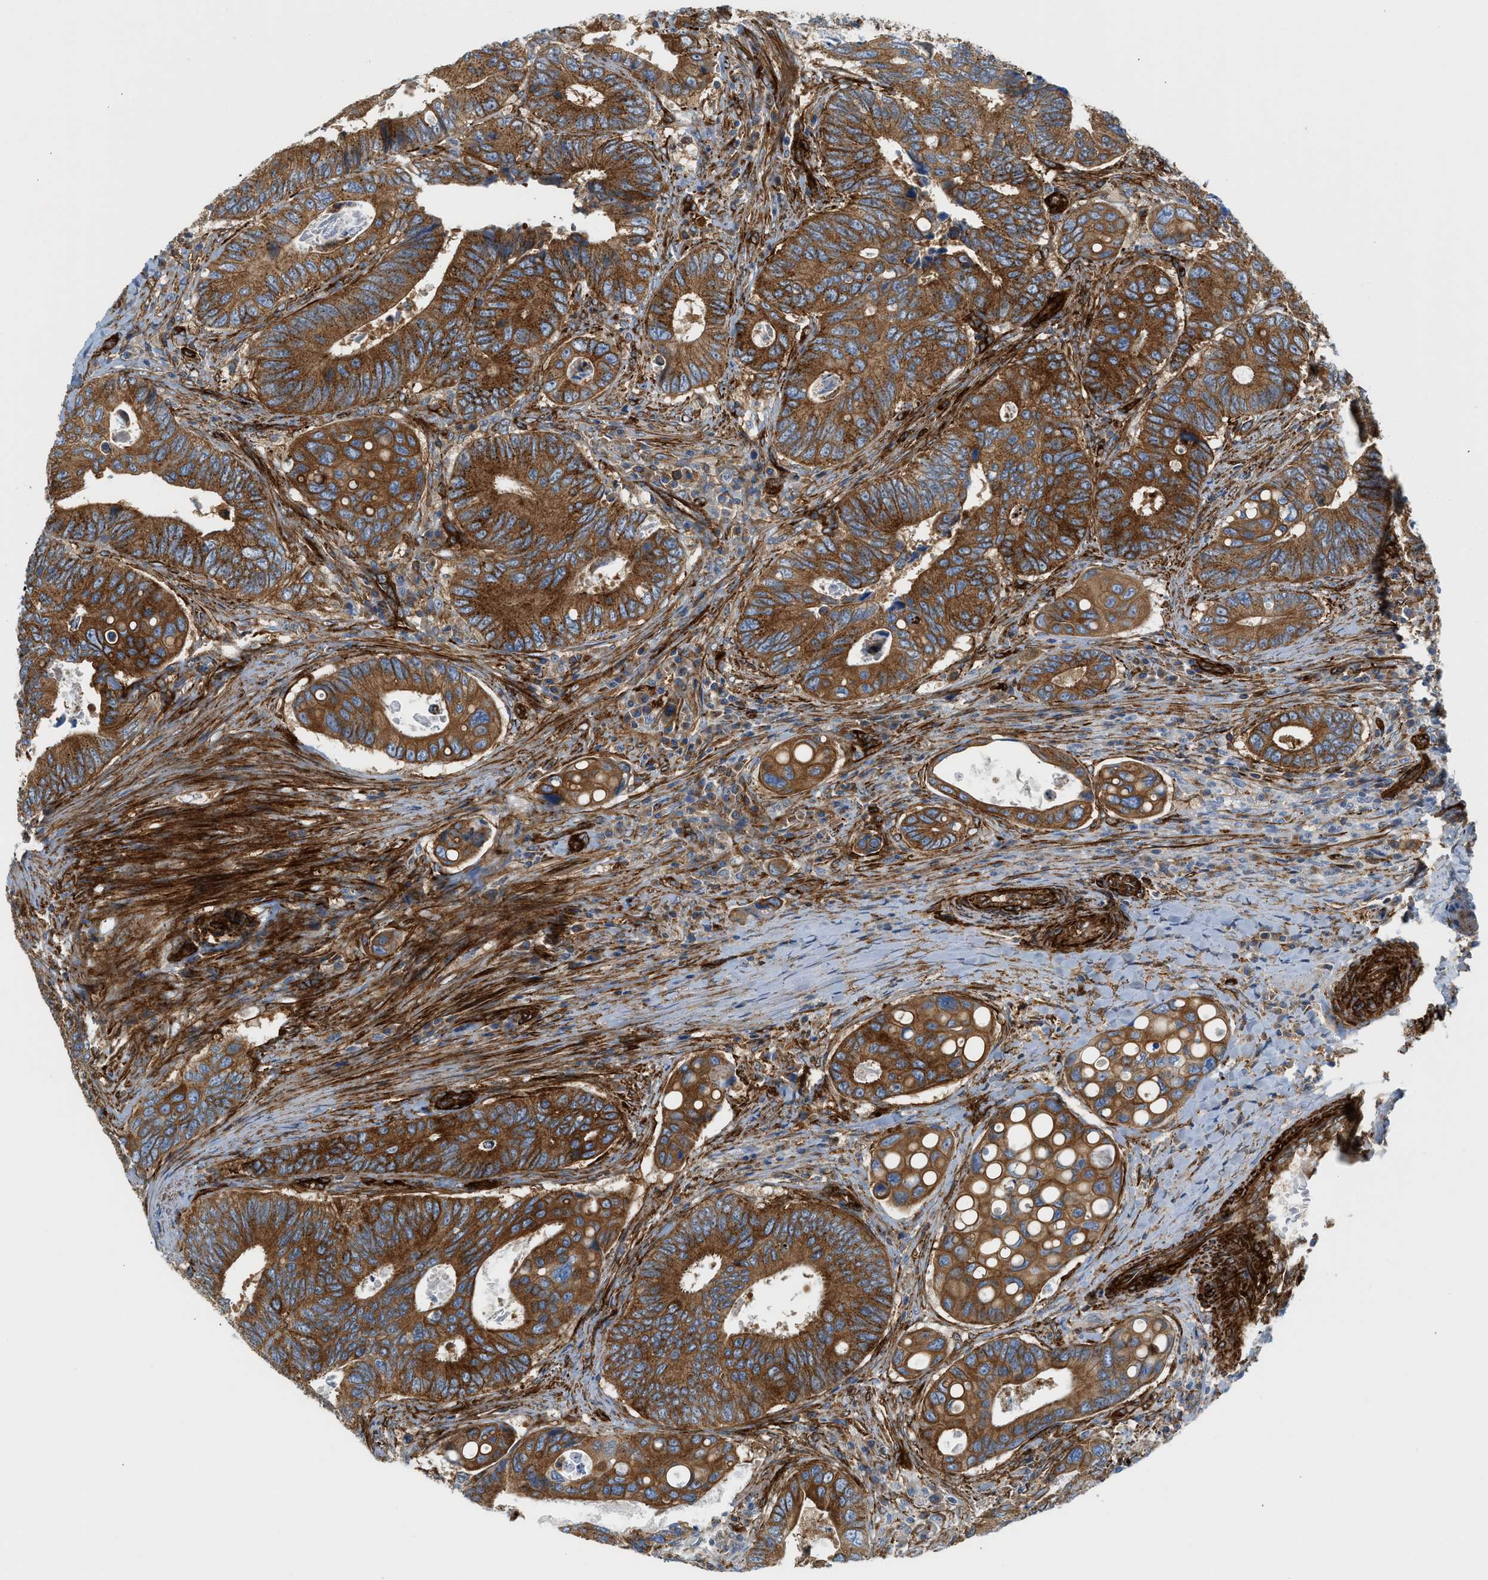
{"staining": {"intensity": "strong", "quantity": ">75%", "location": "cytoplasmic/membranous"}, "tissue": "colorectal cancer", "cell_type": "Tumor cells", "image_type": "cancer", "snomed": [{"axis": "morphology", "description": "Inflammation, NOS"}, {"axis": "morphology", "description": "Adenocarcinoma, NOS"}, {"axis": "topography", "description": "Colon"}], "caption": "A photomicrograph of human colorectal cancer stained for a protein shows strong cytoplasmic/membranous brown staining in tumor cells.", "gene": "HIP1", "patient": {"sex": "male", "age": 72}}